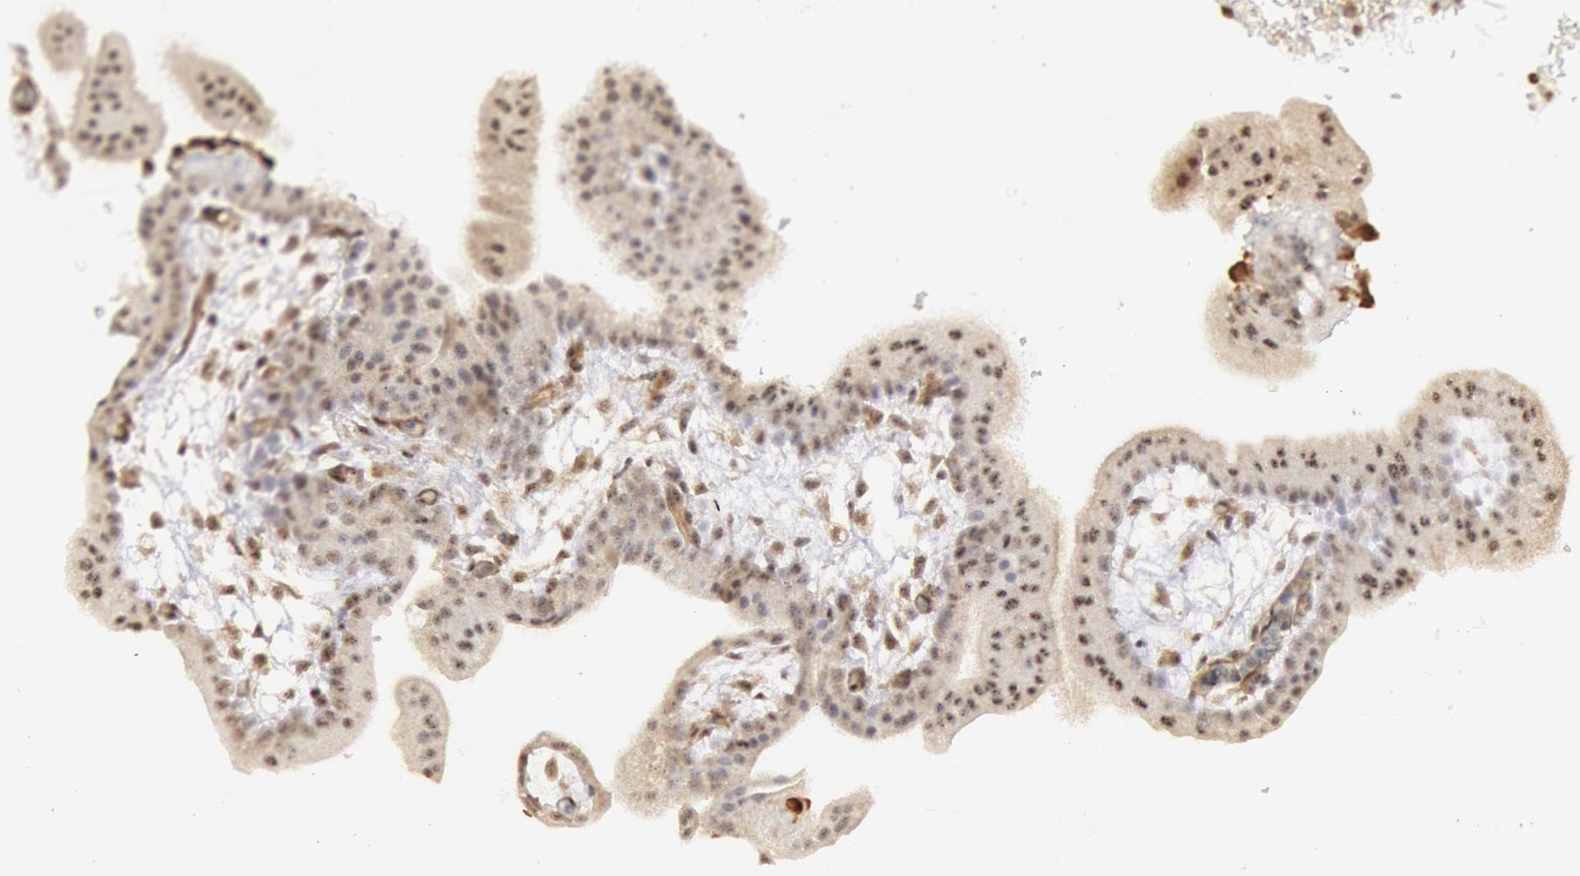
{"staining": {"intensity": "strong", "quantity": ">75%", "location": "cytoplasmic/membranous"}, "tissue": "placenta", "cell_type": "Decidual cells", "image_type": "normal", "snomed": [{"axis": "morphology", "description": "Normal tissue, NOS"}, {"axis": "topography", "description": "Placenta"}], "caption": "Immunohistochemistry (IHC) of unremarkable placenta exhibits high levels of strong cytoplasmic/membranous expression in approximately >75% of decidual cells. Using DAB (3,3'-diaminobenzidine) (brown) and hematoxylin (blue) stains, captured at high magnification using brightfield microscopy.", "gene": "ENSG00000250264", "patient": {"sex": "female", "age": 35}}